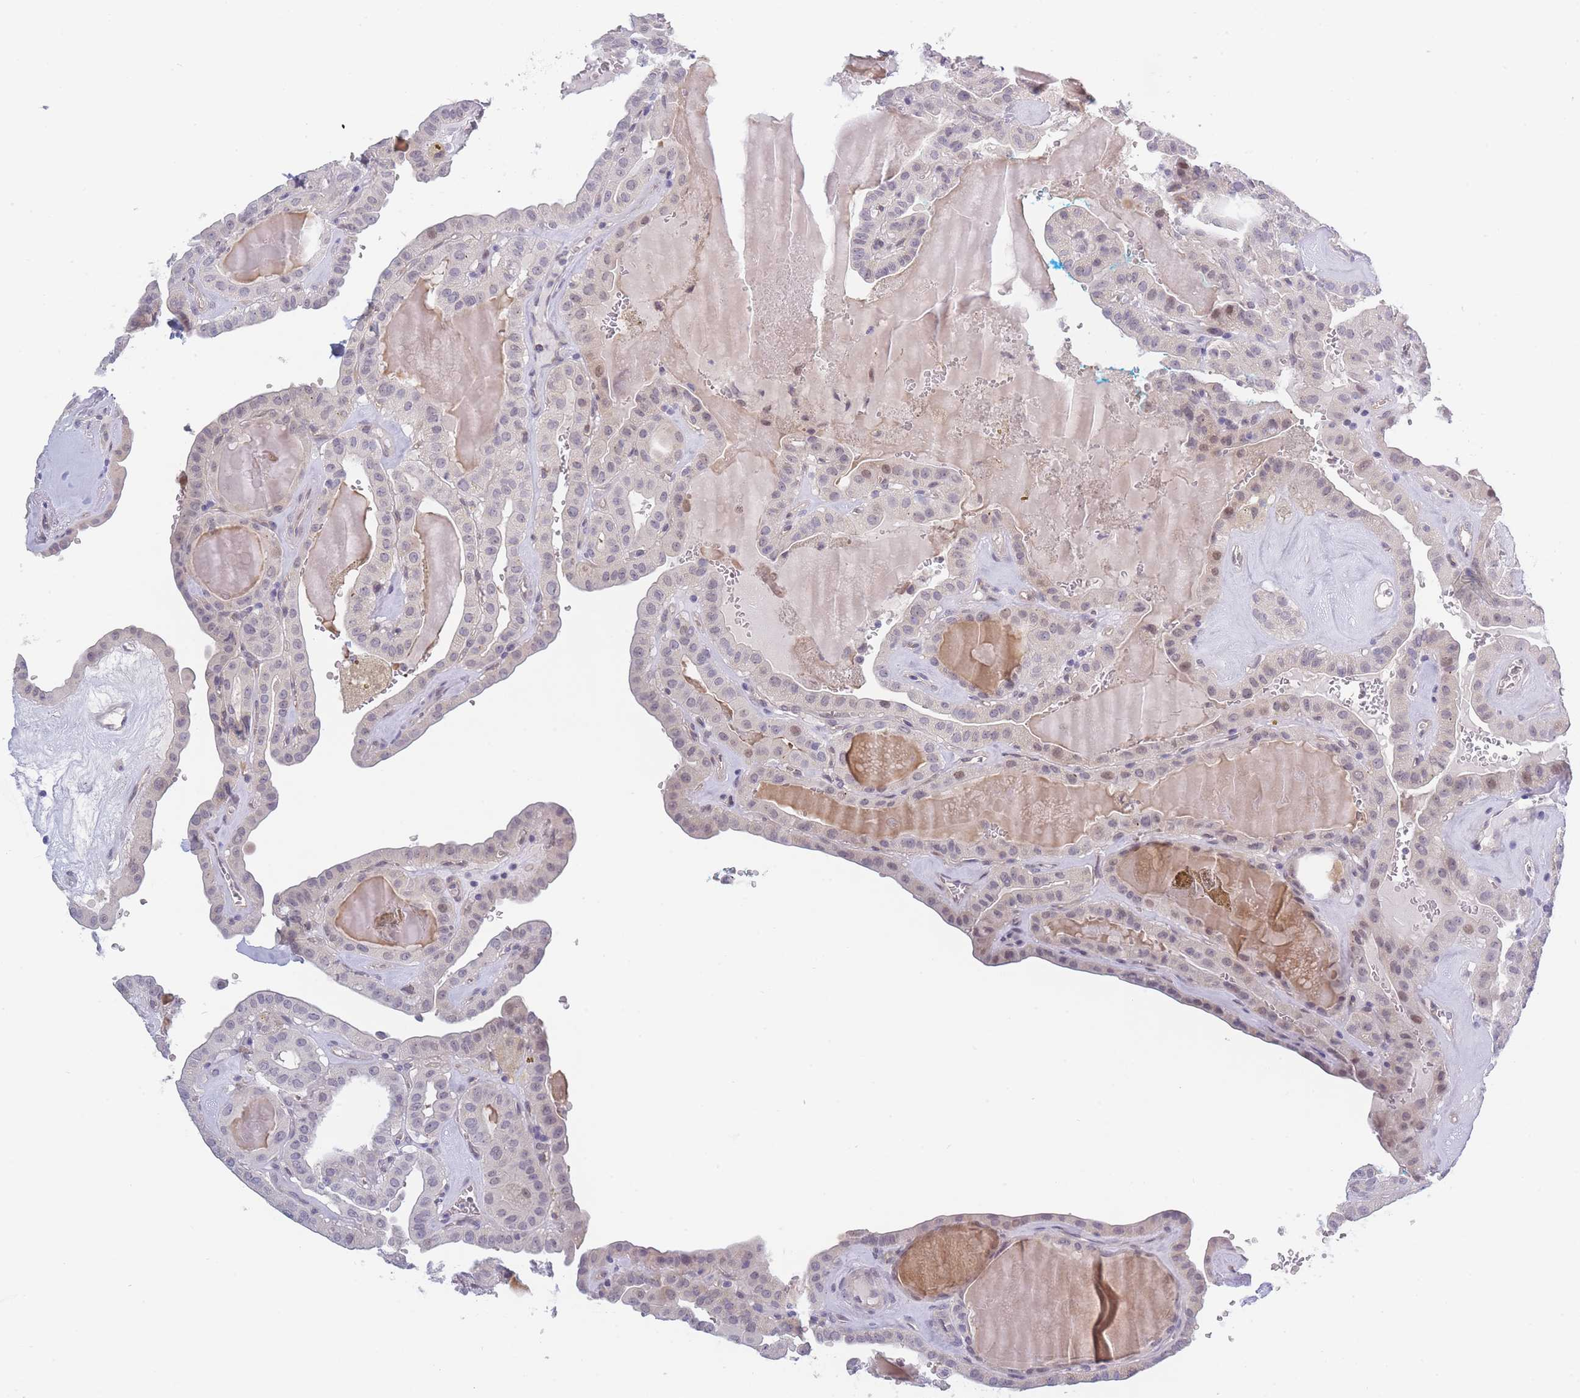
{"staining": {"intensity": "weak", "quantity": "25%-75%", "location": "nuclear"}, "tissue": "thyroid cancer", "cell_type": "Tumor cells", "image_type": "cancer", "snomed": [{"axis": "morphology", "description": "Papillary adenocarcinoma, NOS"}, {"axis": "topography", "description": "Thyroid gland"}], "caption": "Protein analysis of thyroid cancer (papillary adenocarcinoma) tissue displays weak nuclear positivity in about 25%-75% of tumor cells.", "gene": "FAM227B", "patient": {"sex": "male", "age": 52}}